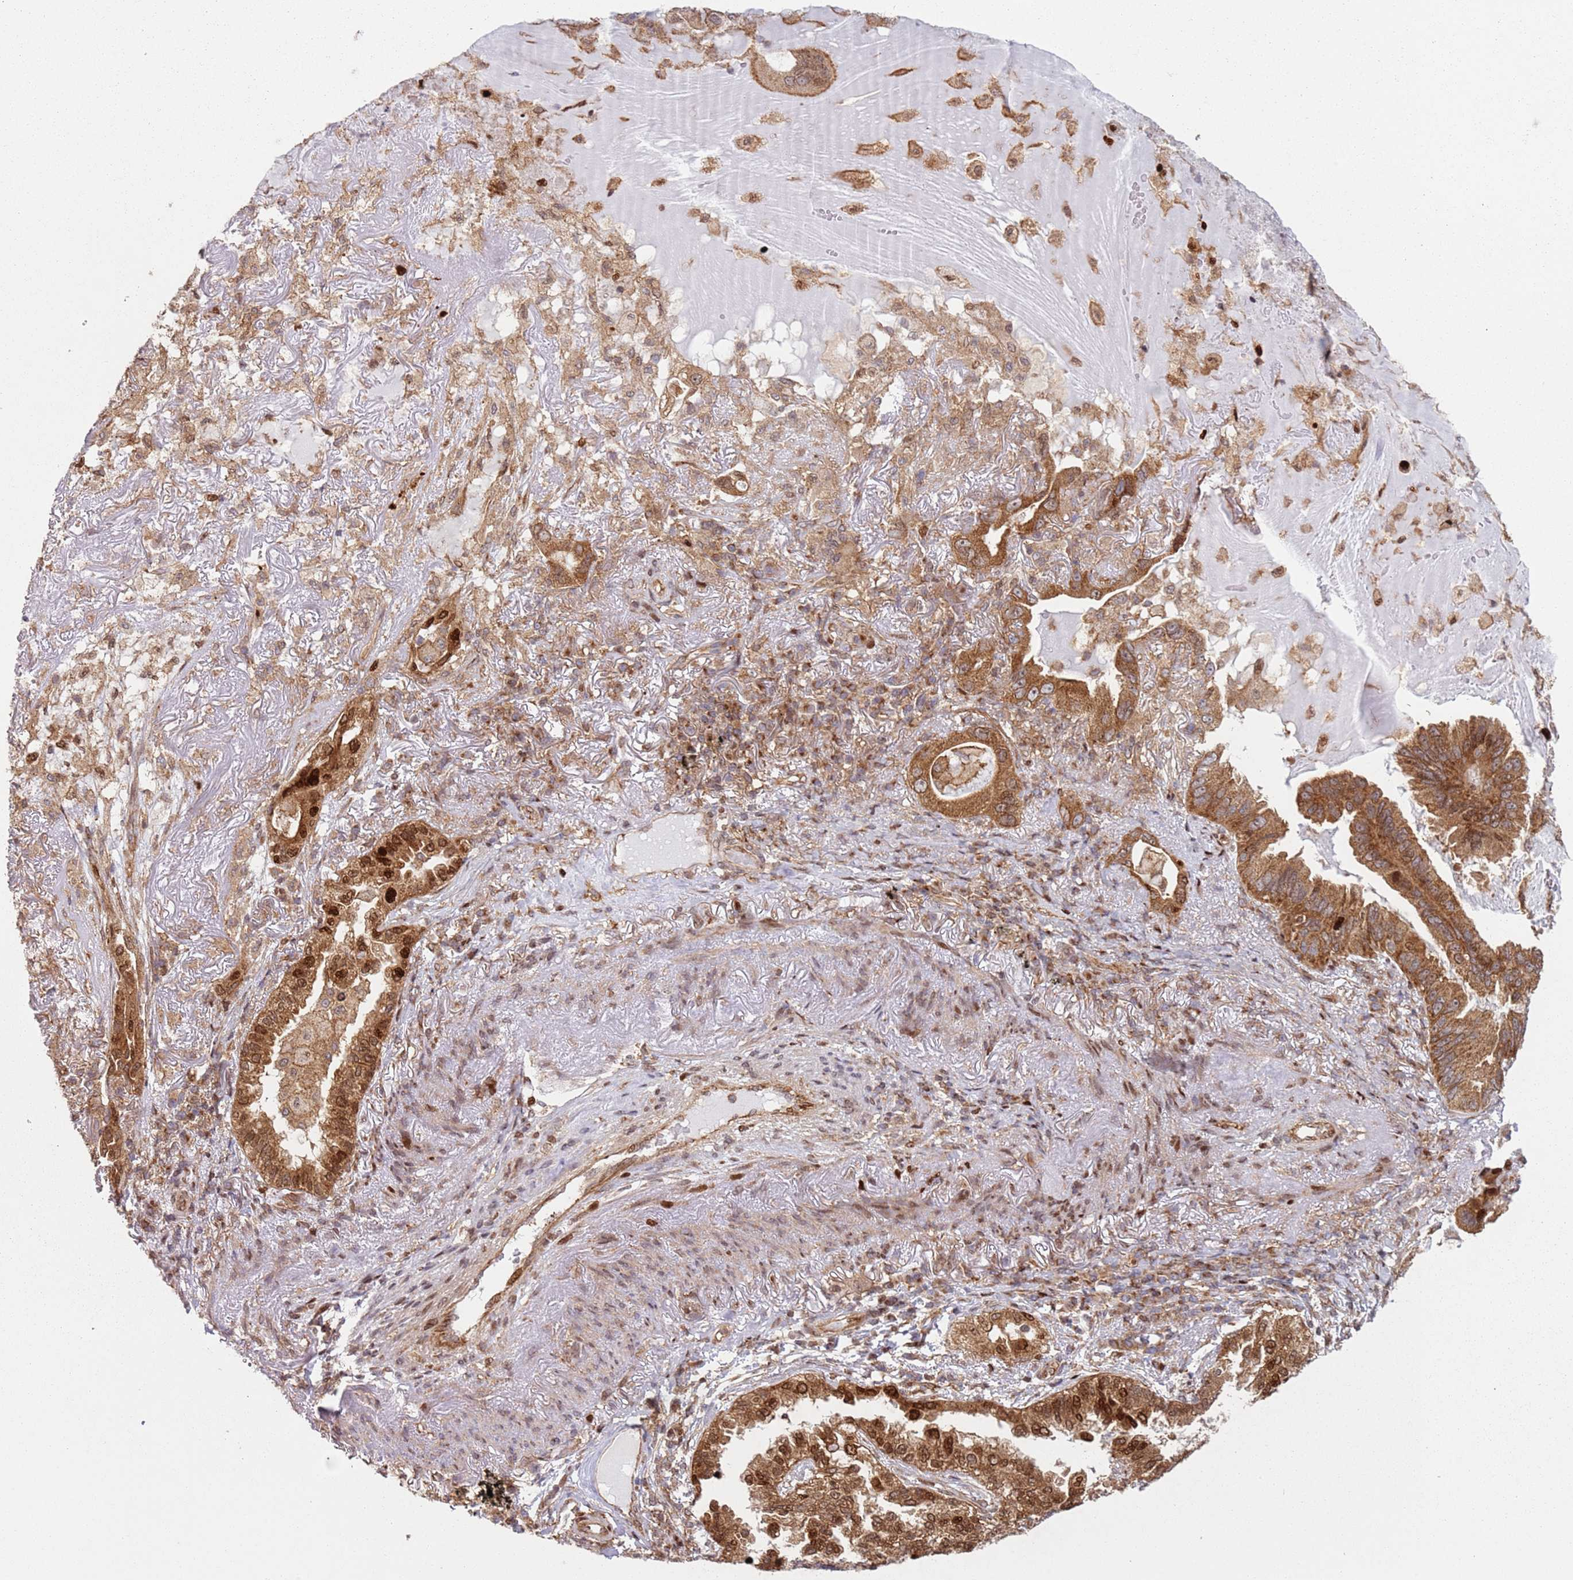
{"staining": {"intensity": "strong", "quantity": ">75%", "location": "cytoplasmic/membranous,nuclear"}, "tissue": "lung cancer", "cell_type": "Tumor cells", "image_type": "cancer", "snomed": [{"axis": "morphology", "description": "Adenocarcinoma, NOS"}, {"axis": "topography", "description": "Lung"}], "caption": "A micrograph of lung cancer stained for a protein demonstrates strong cytoplasmic/membranous and nuclear brown staining in tumor cells.", "gene": "HNRNPLL", "patient": {"sex": "female", "age": 69}}